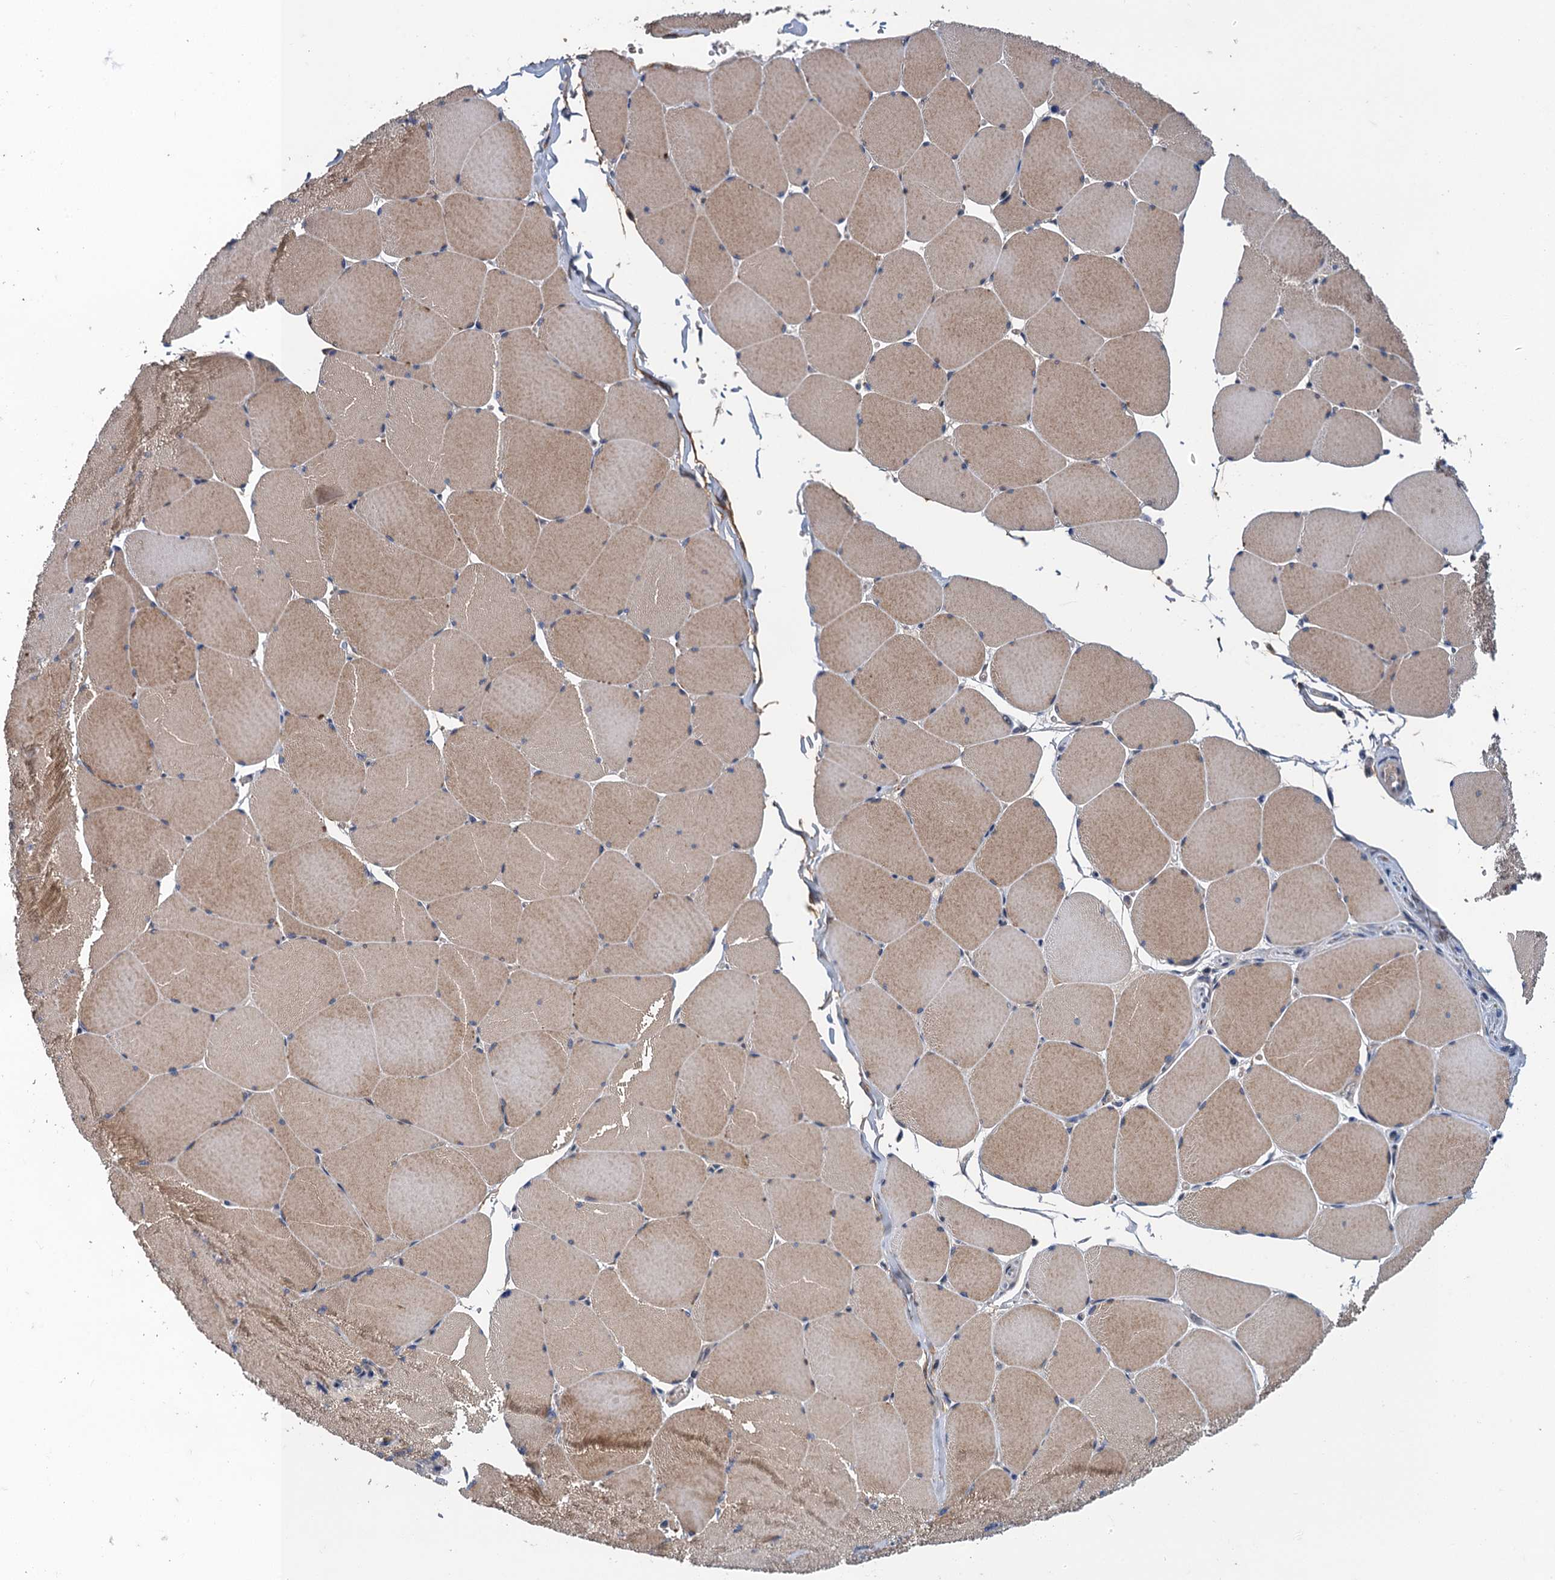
{"staining": {"intensity": "moderate", "quantity": "25%-75%", "location": "cytoplasmic/membranous"}, "tissue": "skeletal muscle", "cell_type": "Myocytes", "image_type": "normal", "snomed": [{"axis": "morphology", "description": "Normal tissue, NOS"}, {"axis": "topography", "description": "Skeletal muscle"}, {"axis": "topography", "description": "Head-Neck"}], "caption": "Moderate cytoplasmic/membranous staining is identified in approximately 25%-75% of myocytes in unremarkable skeletal muscle. (Brightfield microscopy of DAB IHC at high magnification).", "gene": "MDM1", "patient": {"sex": "male", "age": 66}}